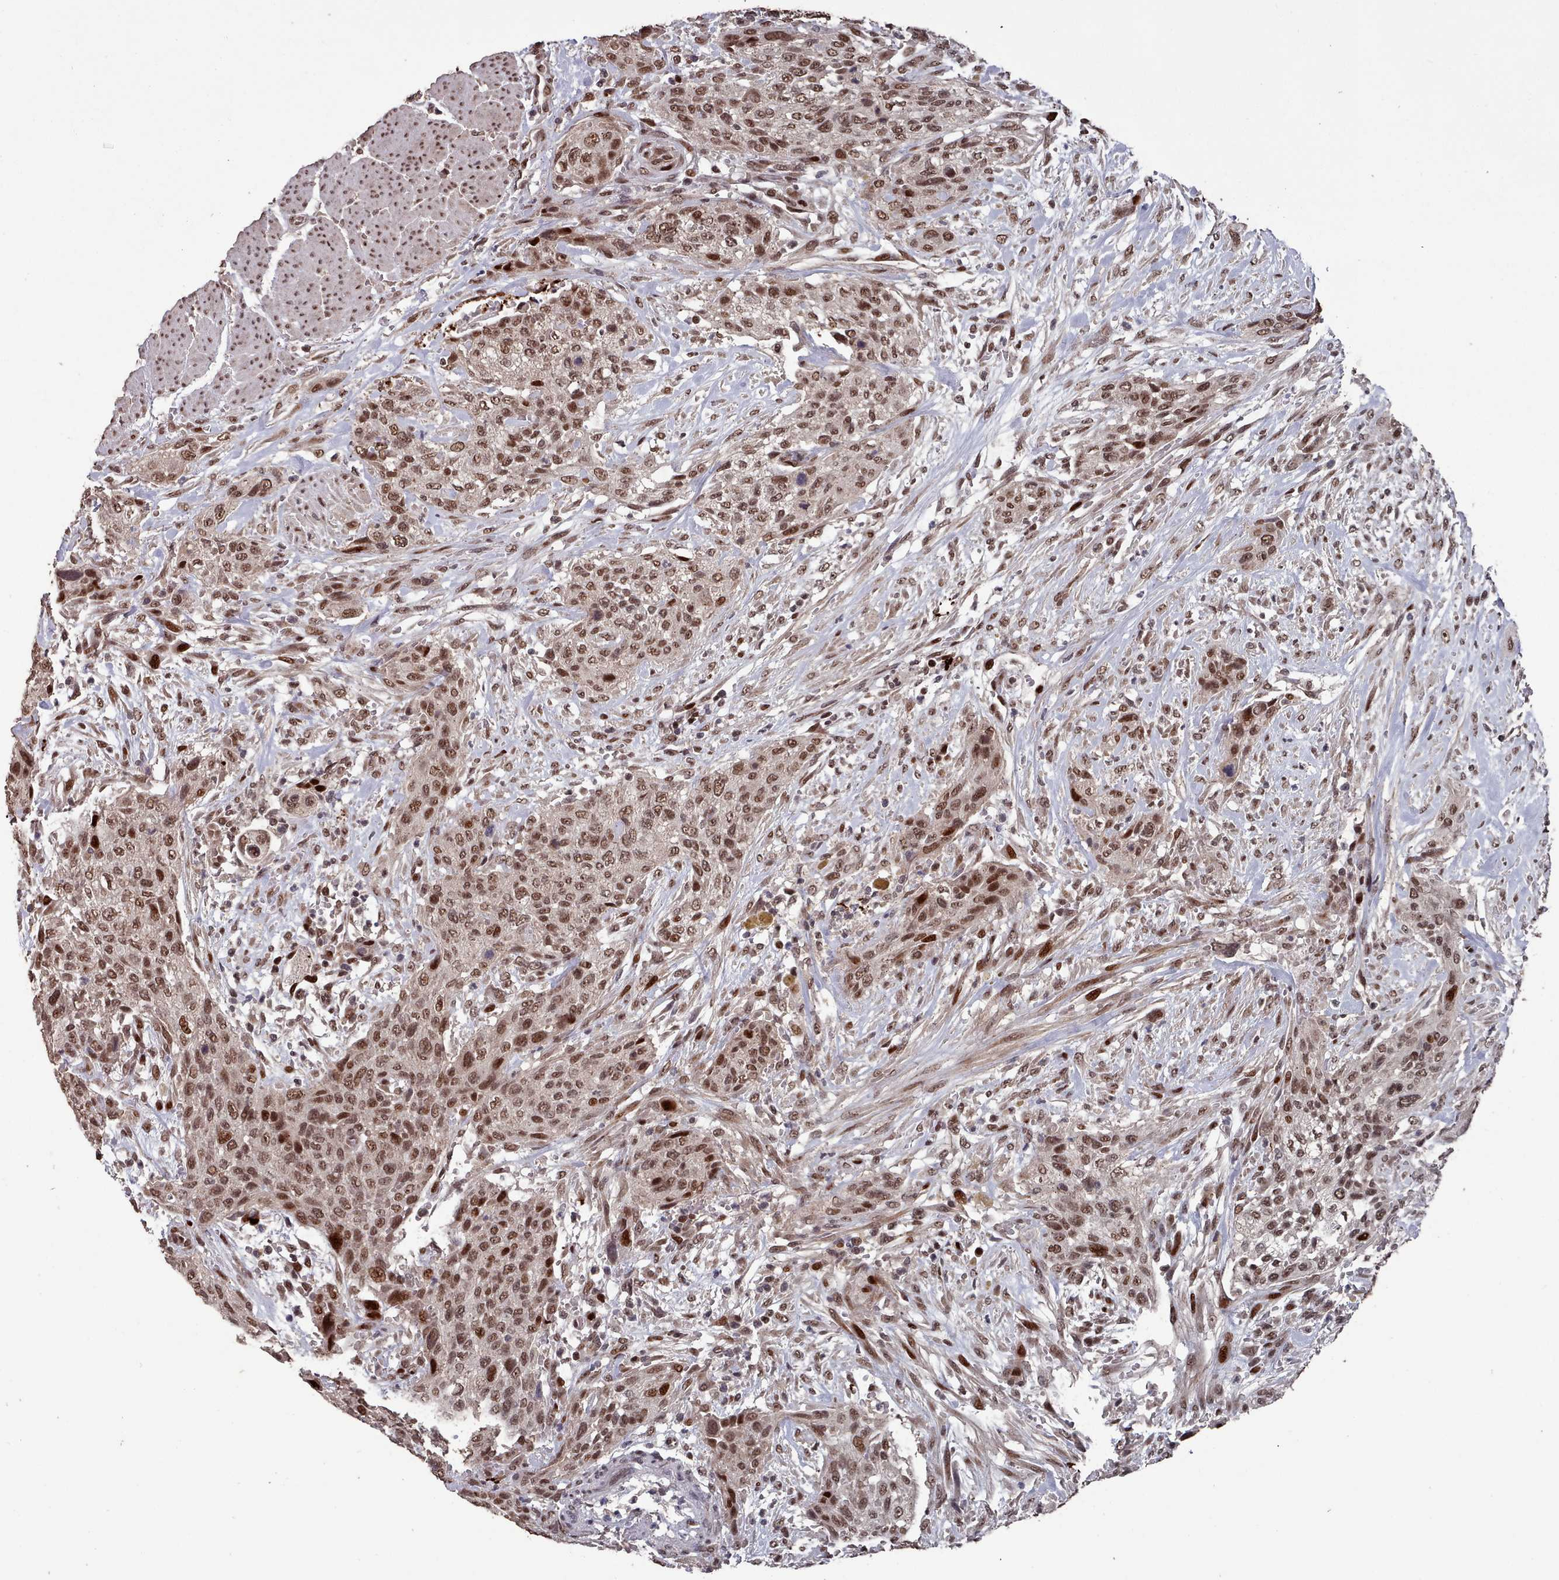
{"staining": {"intensity": "moderate", "quantity": ">75%", "location": "nuclear"}, "tissue": "urothelial cancer", "cell_type": "Tumor cells", "image_type": "cancer", "snomed": [{"axis": "morphology", "description": "Urothelial carcinoma, High grade"}, {"axis": "topography", "description": "Urinary bladder"}], "caption": "High-grade urothelial carcinoma tissue reveals moderate nuclear expression in about >75% of tumor cells", "gene": "PNRC2", "patient": {"sex": "male", "age": 35}}